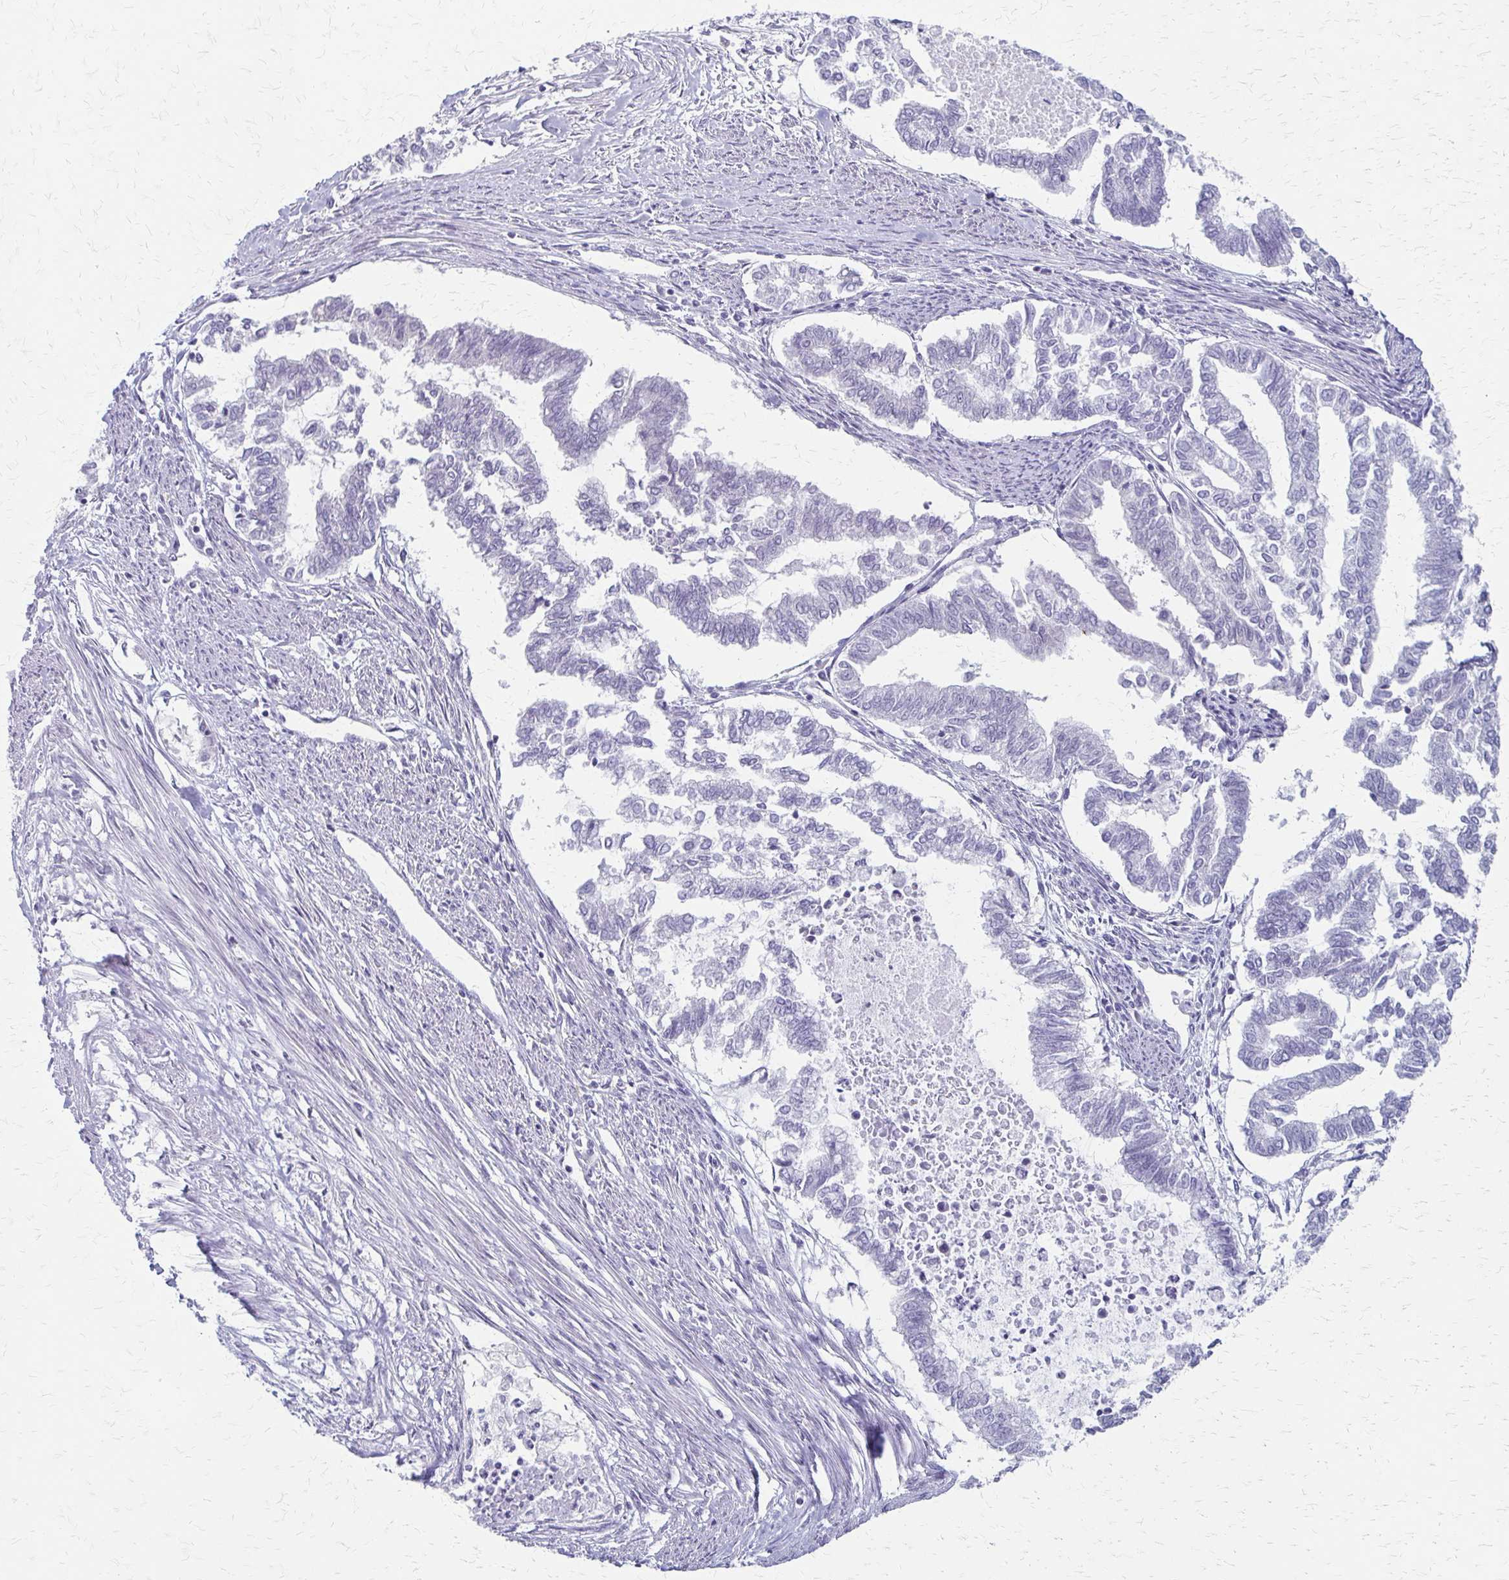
{"staining": {"intensity": "negative", "quantity": "none", "location": "none"}, "tissue": "endometrial cancer", "cell_type": "Tumor cells", "image_type": "cancer", "snomed": [{"axis": "morphology", "description": "Adenocarcinoma, NOS"}, {"axis": "topography", "description": "Endometrium"}], "caption": "DAB (3,3'-diaminobenzidine) immunohistochemical staining of human adenocarcinoma (endometrial) exhibits no significant expression in tumor cells.", "gene": "IVL", "patient": {"sex": "female", "age": 79}}